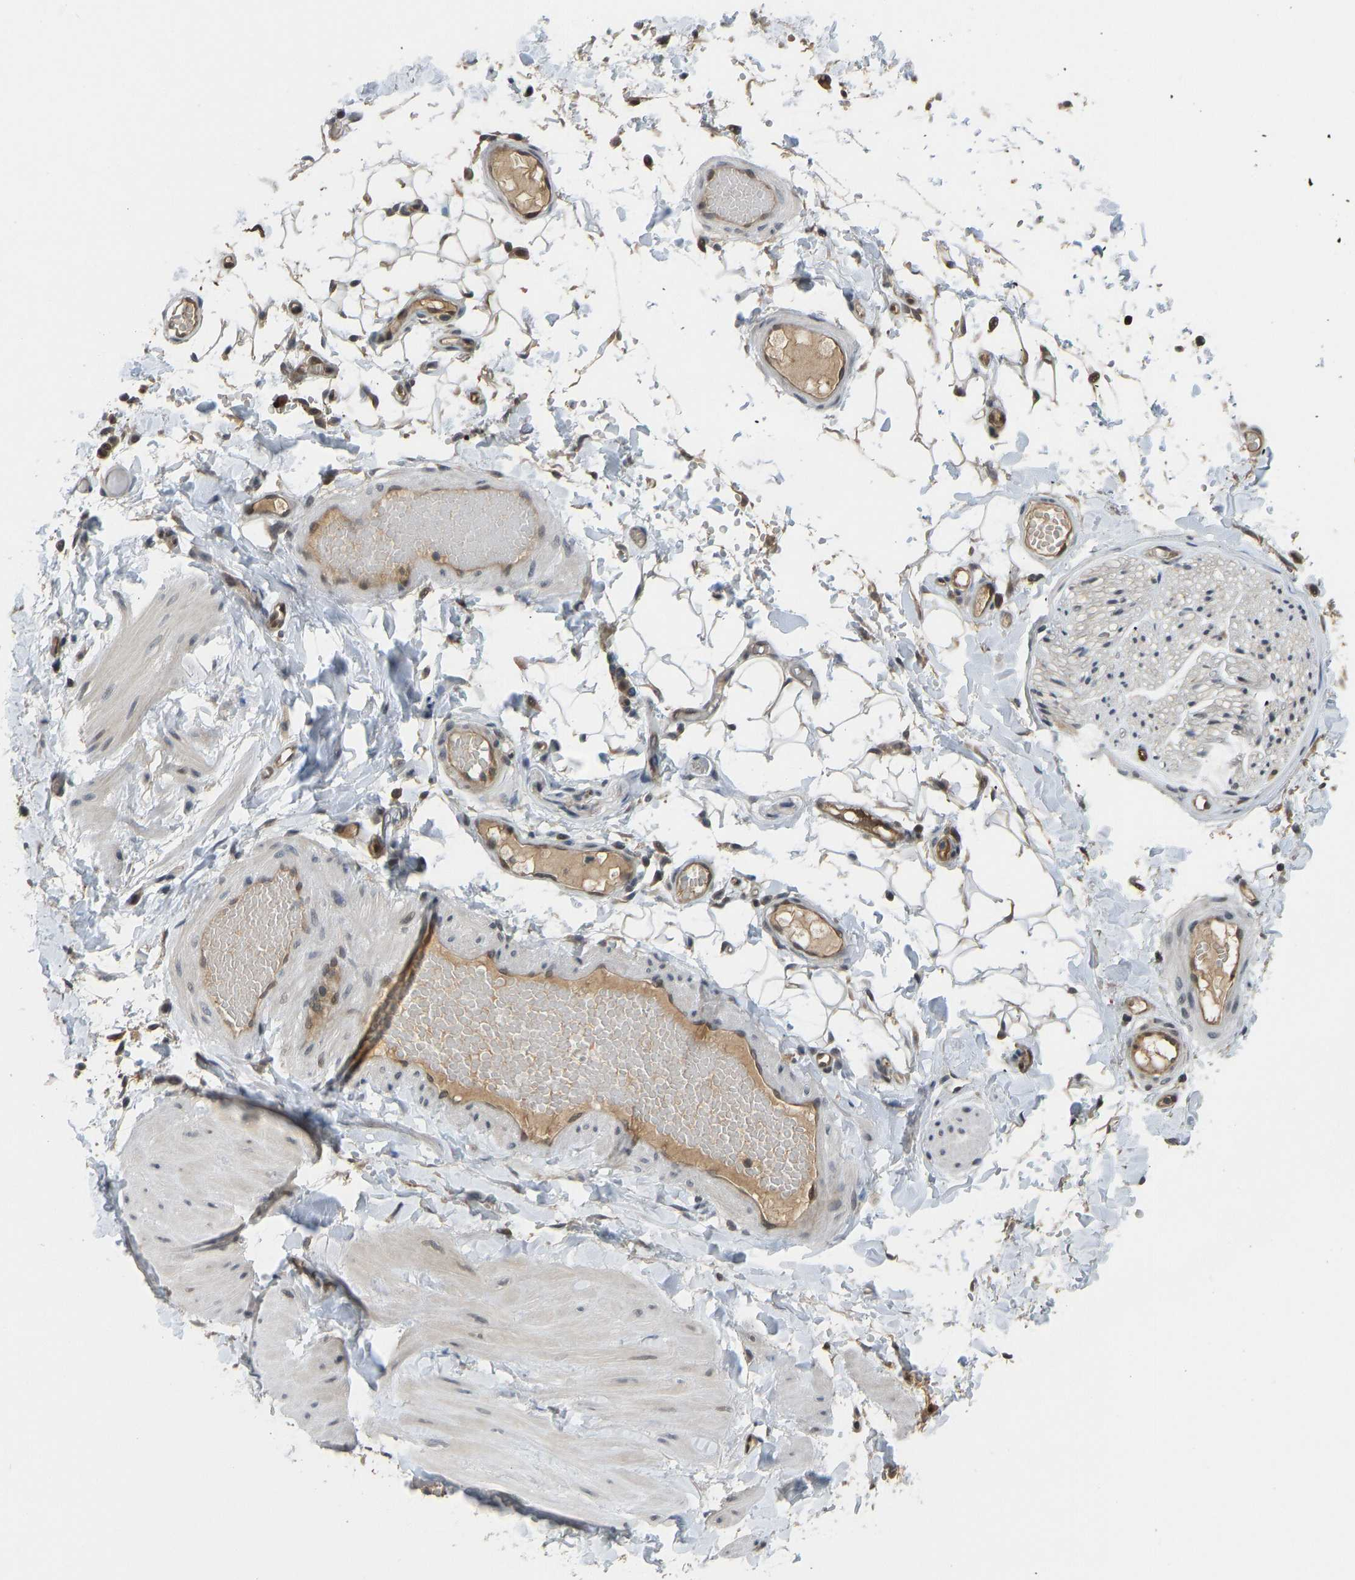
{"staining": {"intensity": "moderate", "quantity": ">75%", "location": "cytoplasmic/membranous"}, "tissue": "adipose tissue", "cell_type": "Adipocytes", "image_type": "normal", "snomed": [{"axis": "morphology", "description": "Normal tissue, NOS"}, {"axis": "topography", "description": "Adipose tissue"}, {"axis": "topography", "description": "Vascular tissue"}, {"axis": "topography", "description": "Peripheral nerve tissue"}], "caption": "Moderate cytoplasmic/membranous positivity is present in approximately >75% of adipocytes in benign adipose tissue.", "gene": "CCT8", "patient": {"sex": "male", "age": 25}}